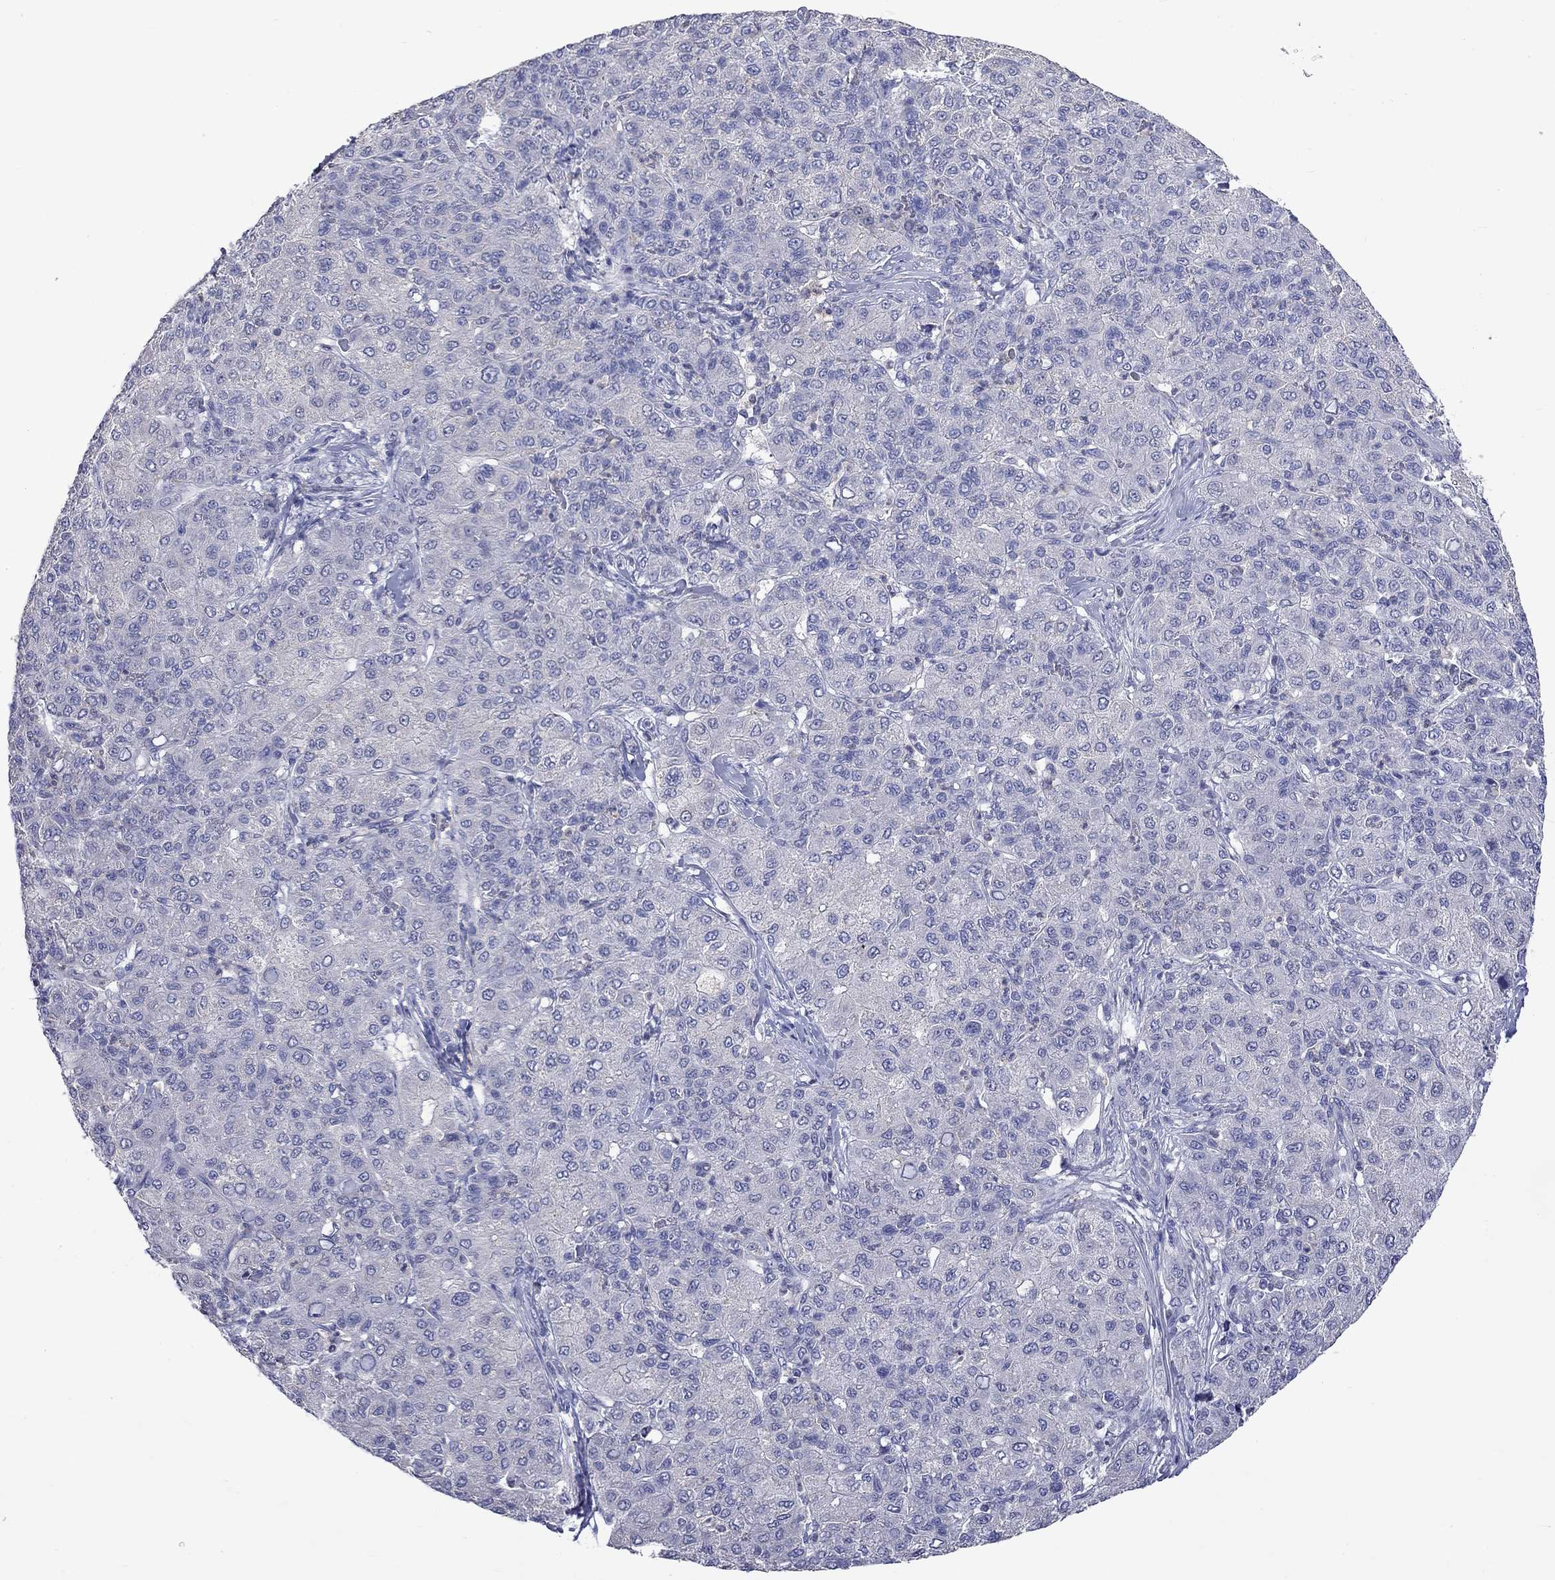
{"staining": {"intensity": "negative", "quantity": "none", "location": "none"}, "tissue": "liver cancer", "cell_type": "Tumor cells", "image_type": "cancer", "snomed": [{"axis": "morphology", "description": "Carcinoma, Hepatocellular, NOS"}, {"axis": "topography", "description": "Liver"}], "caption": "DAB (3,3'-diaminobenzidine) immunohistochemical staining of human liver cancer (hepatocellular carcinoma) displays no significant staining in tumor cells.", "gene": "LRFN4", "patient": {"sex": "male", "age": 65}}